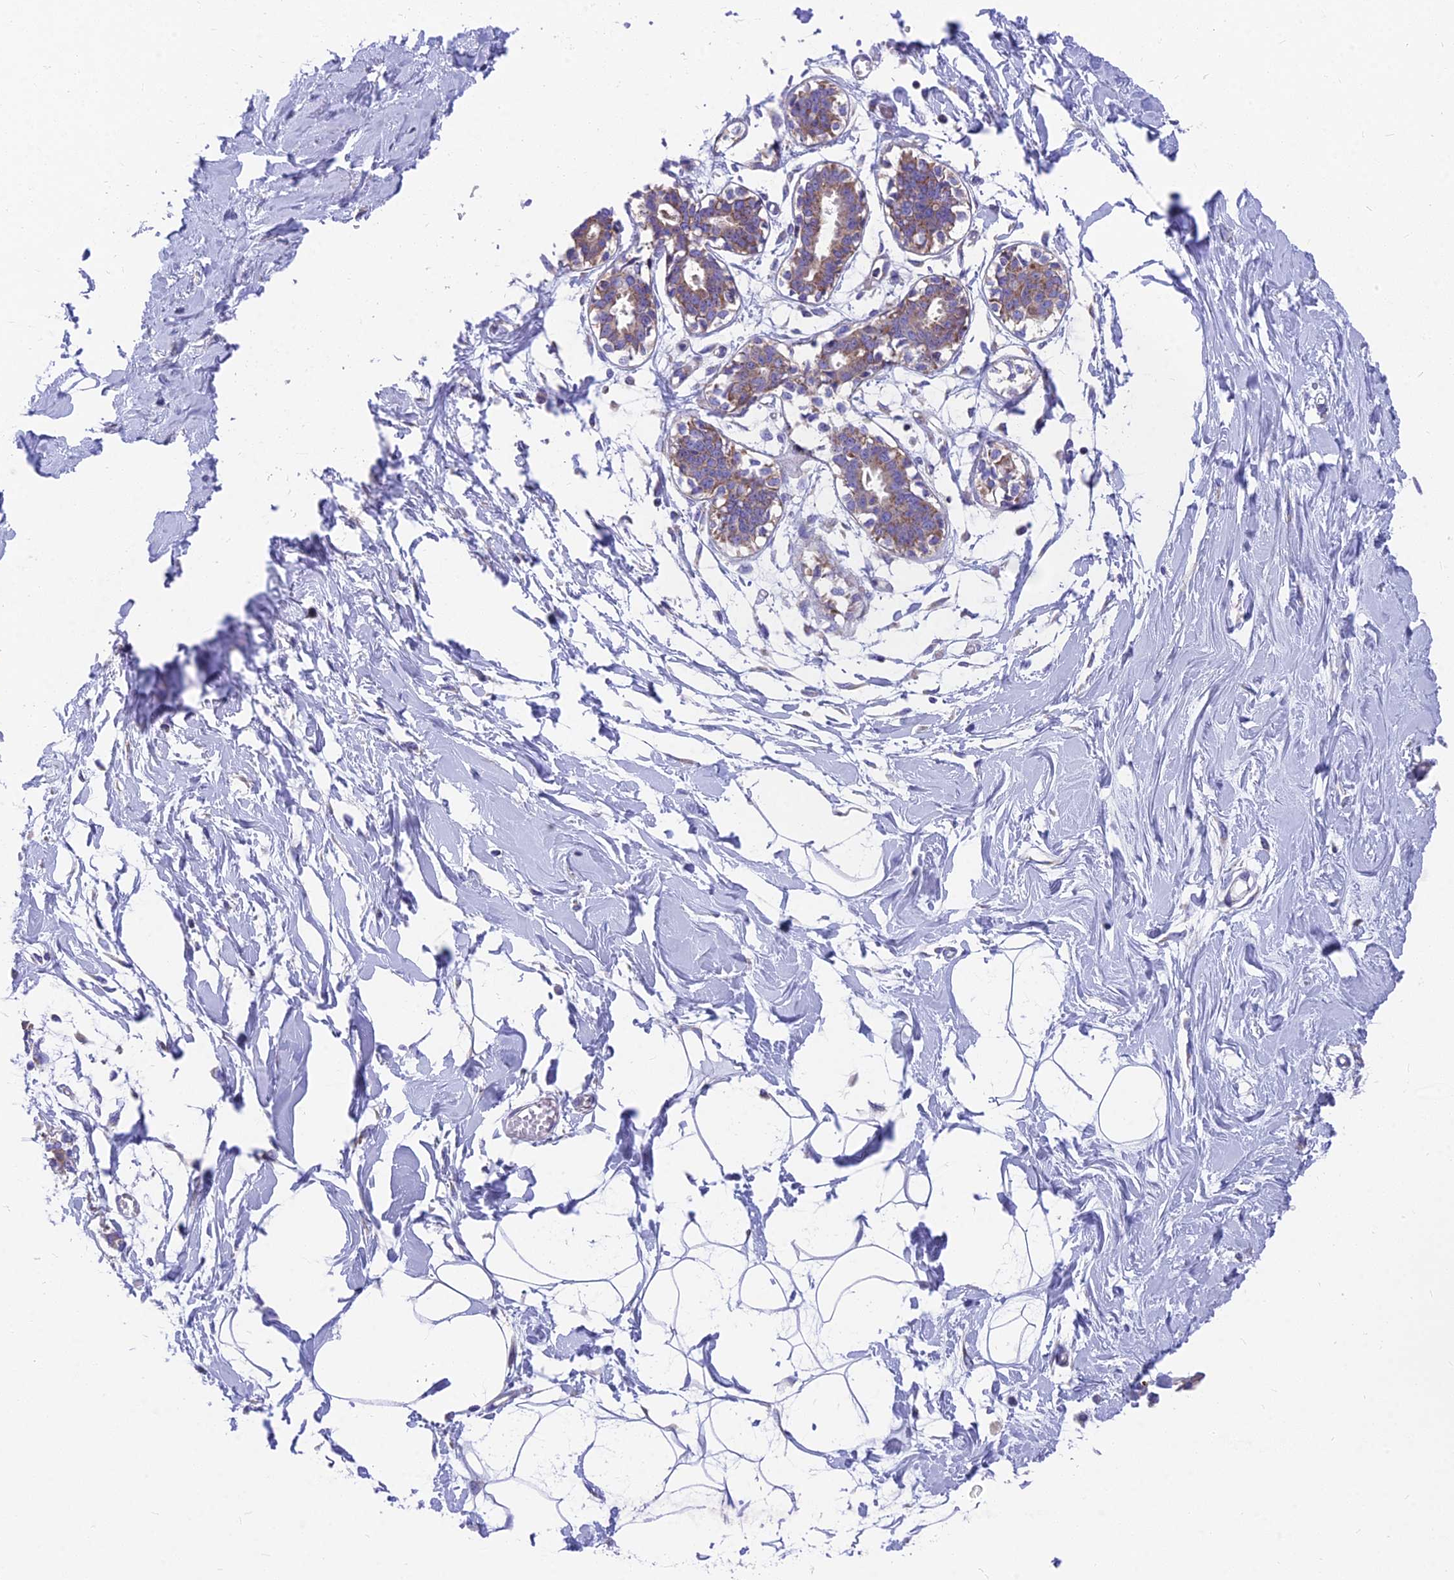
{"staining": {"intensity": "negative", "quantity": "none", "location": "none"}, "tissue": "breast", "cell_type": "Adipocytes", "image_type": "normal", "snomed": [{"axis": "morphology", "description": "Normal tissue, NOS"}, {"axis": "topography", "description": "Breast"}], "caption": "Immunohistochemical staining of normal human breast displays no significant expression in adipocytes. The staining is performed using DAB (3,3'-diaminobenzidine) brown chromogen with nuclei counter-stained in using hematoxylin.", "gene": "MVB12A", "patient": {"sex": "female", "age": 27}}